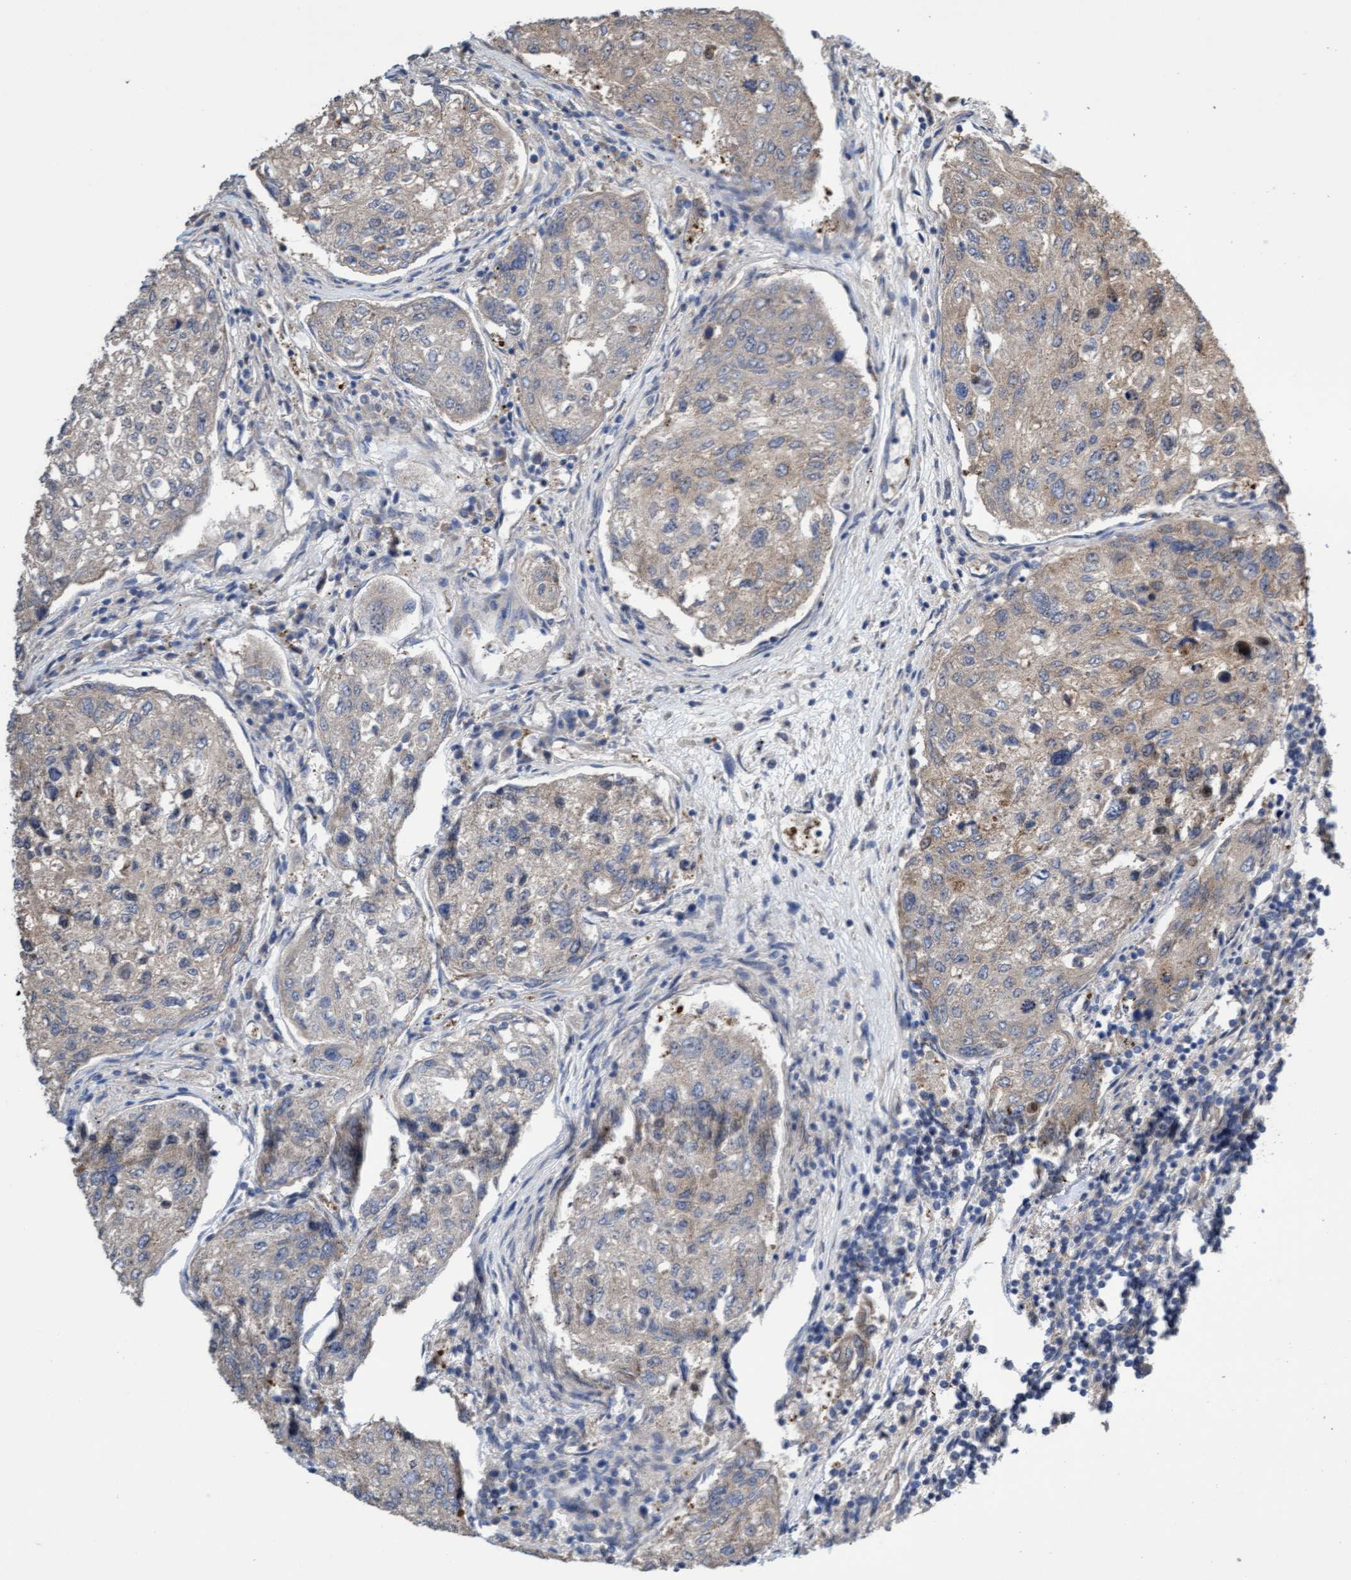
{"staining": {"intensity": "negative", "quantity": "none", "location": "none"}, "tissue": "urothelial cancer", "cell_type": "Tumor cells", "image_type": "cancer", "snomed": [{"axis": "morphology", "description": "Urothelial carcinoma, High grade"}, {"axis": "topography", "description": "Lymph node"}, {"axis": "topography", "description": "Urinary bladder"}], "caption": "The immunohistochemistry (IHC) micrograph has no significant staining in tumor cells of urothelial cancer tissue.", "gene": "ITFG1", "patient": {"sex": "male", "age": 51}}